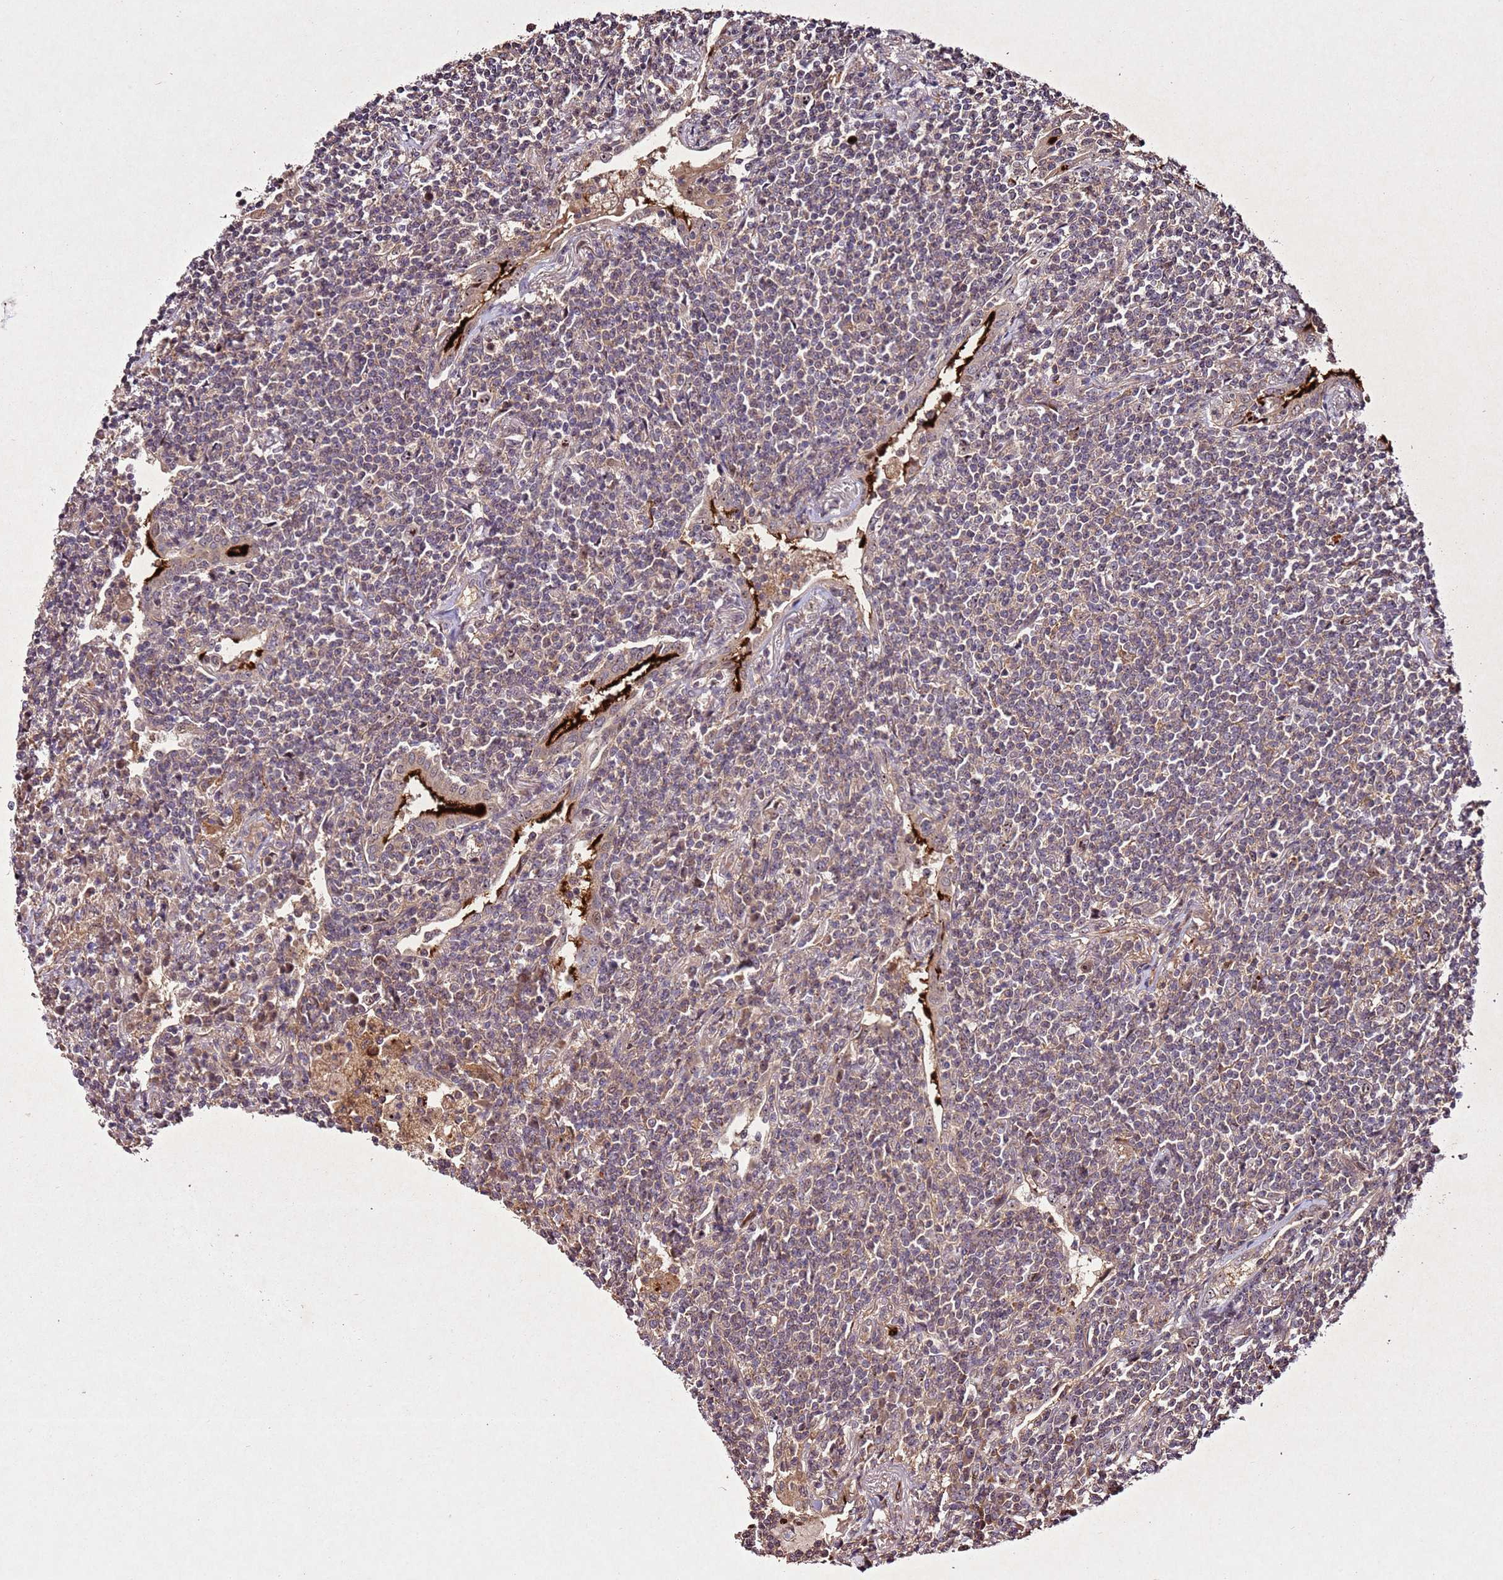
{"staining": {"intensity": "weak", "quantity": ">75%", "location": "cytoplasmic/membranous"}, "tissue": "lymphoma", "cell_type": "Tumor cells", "image_type": "cancer", "snomed": [{"axis": "morphology", "description": "Malignant lymphoma, non-Hodgkin's type, Low grade"}, {"axis": "topography", "description": "Lung"}], "caption": "IHC (DAB) staining of human lymphoma demonstrates weak cytoplasmic/membranous protein expression in about >75% of tumor cells.", "gene": "PTMA", "patient": {"sex": "female", "age": 71}}